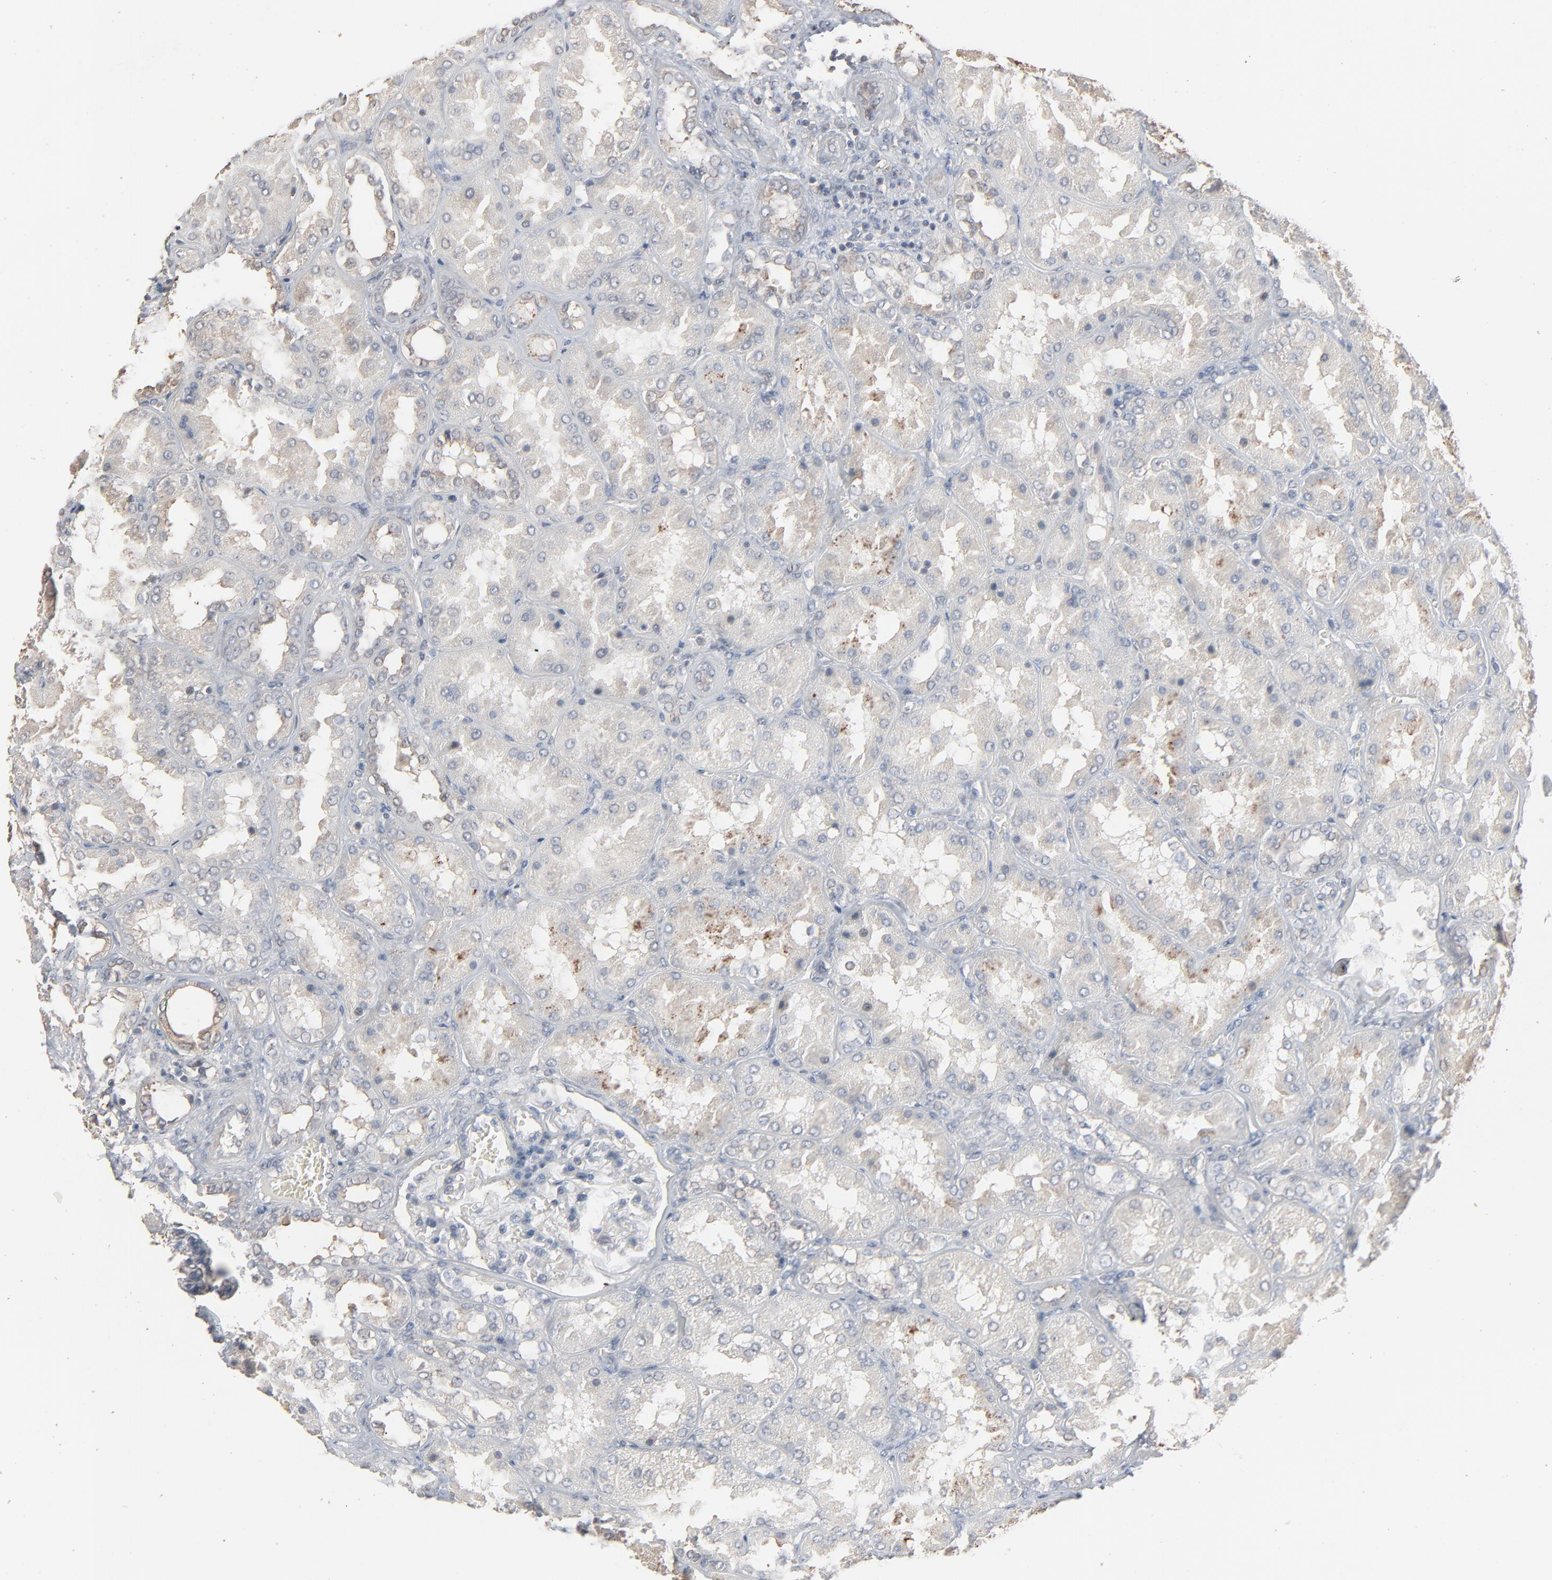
{"staining": {"intensity": "negative", "quantity": "none", "location": "none"}, "tissue": "kidney", "cell_type": "Cells in glomeruli", "image_type": "normal", "snomed": [{"axis": "morphology", "description": "Normal tissue, NOS"}, {"axis": "topography", "description": "Kidney"}], "caption": "Cells in glomeruli are negative for protein expression in benign human kidney. (DAB immunohistochemistry (IHC), high magnification).", "gene": "CCT5", "patient": {"sex": "female", "age": 56}}